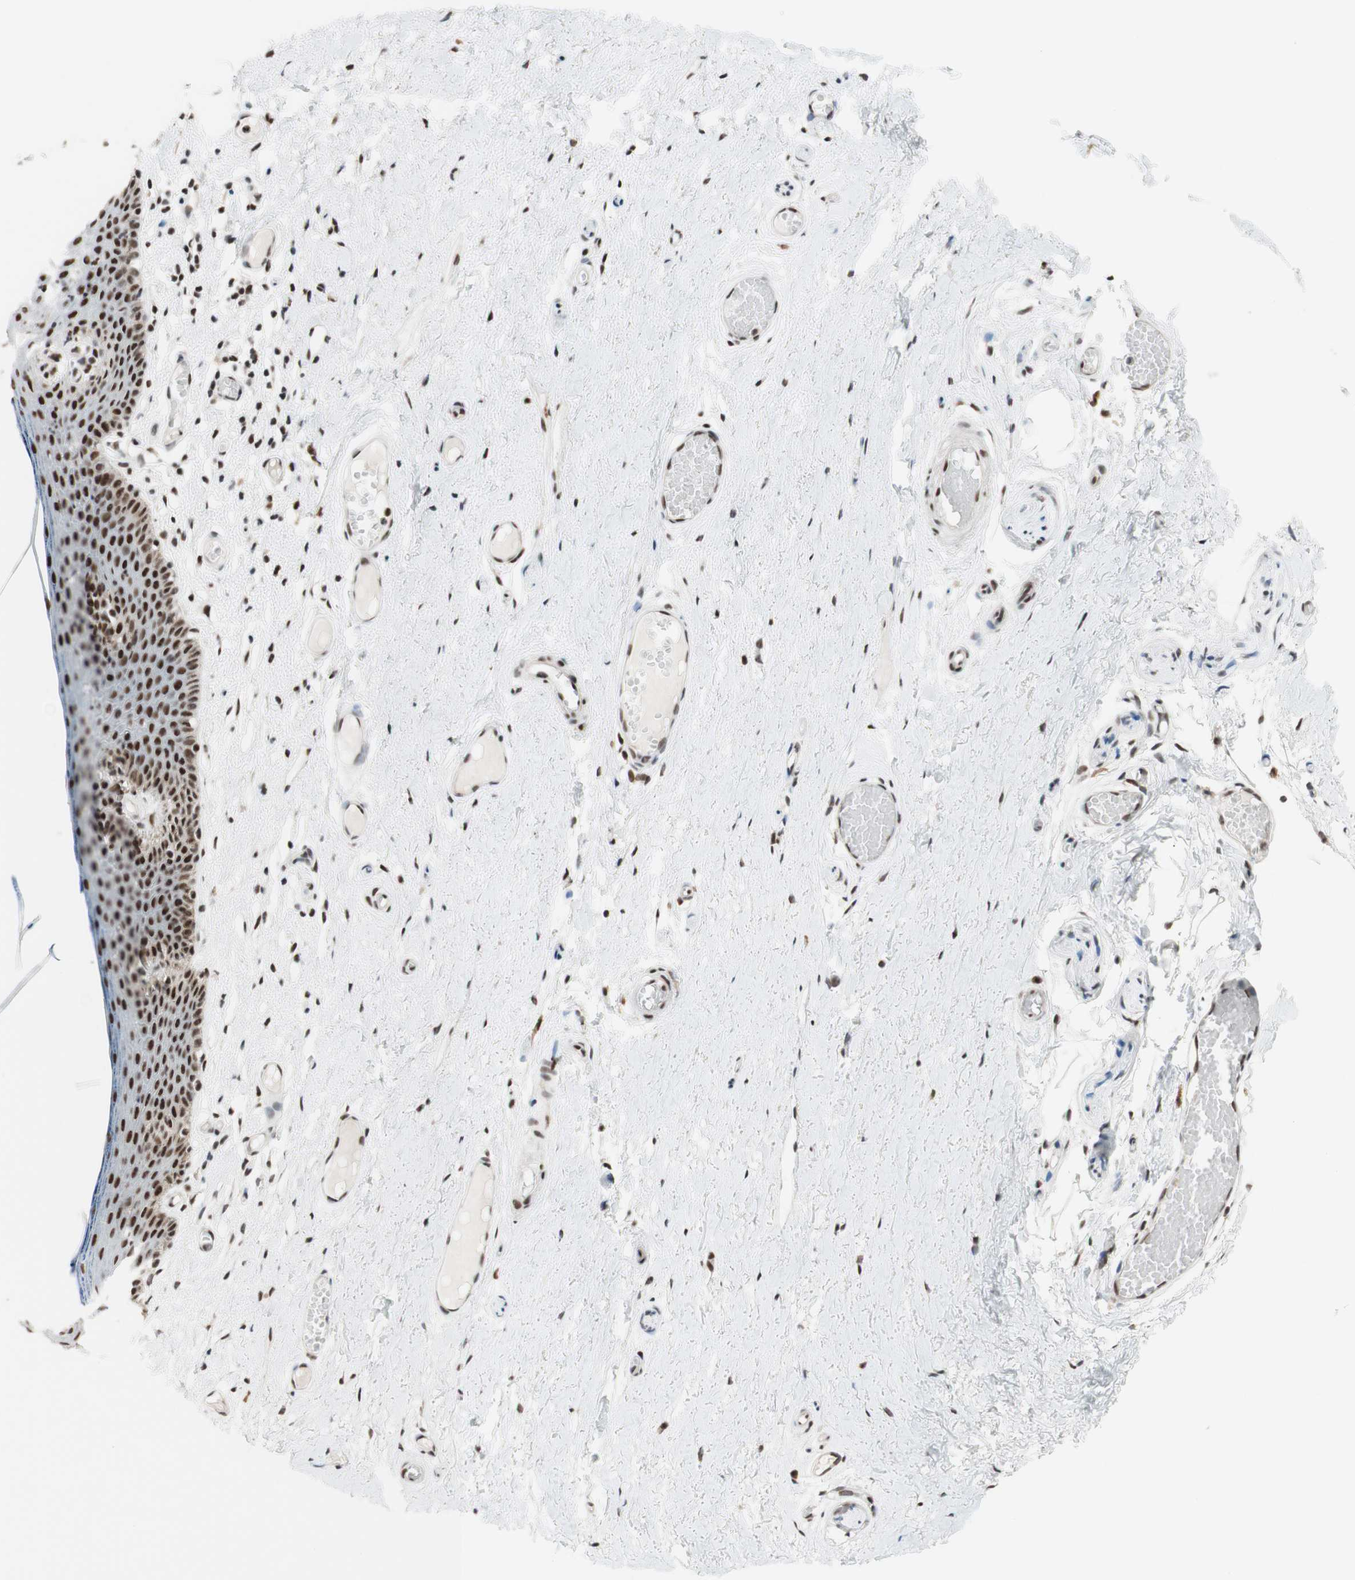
{"staining": {"intensity": "strong", "quantity": ">75%", "location": "nuclear"}, "tissue": "skin", "cell_type": "Epidermal cells", "image_type": "normal", "snomed": [{"axis": "morphology", "description": "Normal tissue, NOS"}, {"axis": "topography", "description": "Adipose tissue"}, {"axis": "topography", "description": "Vascular tissue"}, {"axis": "topography", "description": "Anal"}, {"axis": "topography", "description": "Peripheral nerve tissue"}], "caption": "Skin was stained to show a protein in brown. There is high levels of strong nuclear positivity in about >75% of epidermal cells. (brown staining indicates protein expression, while blue staining denotes nuclei).", "gene": "PRPF19", "patient": {"sex": "female", "age": 54}}